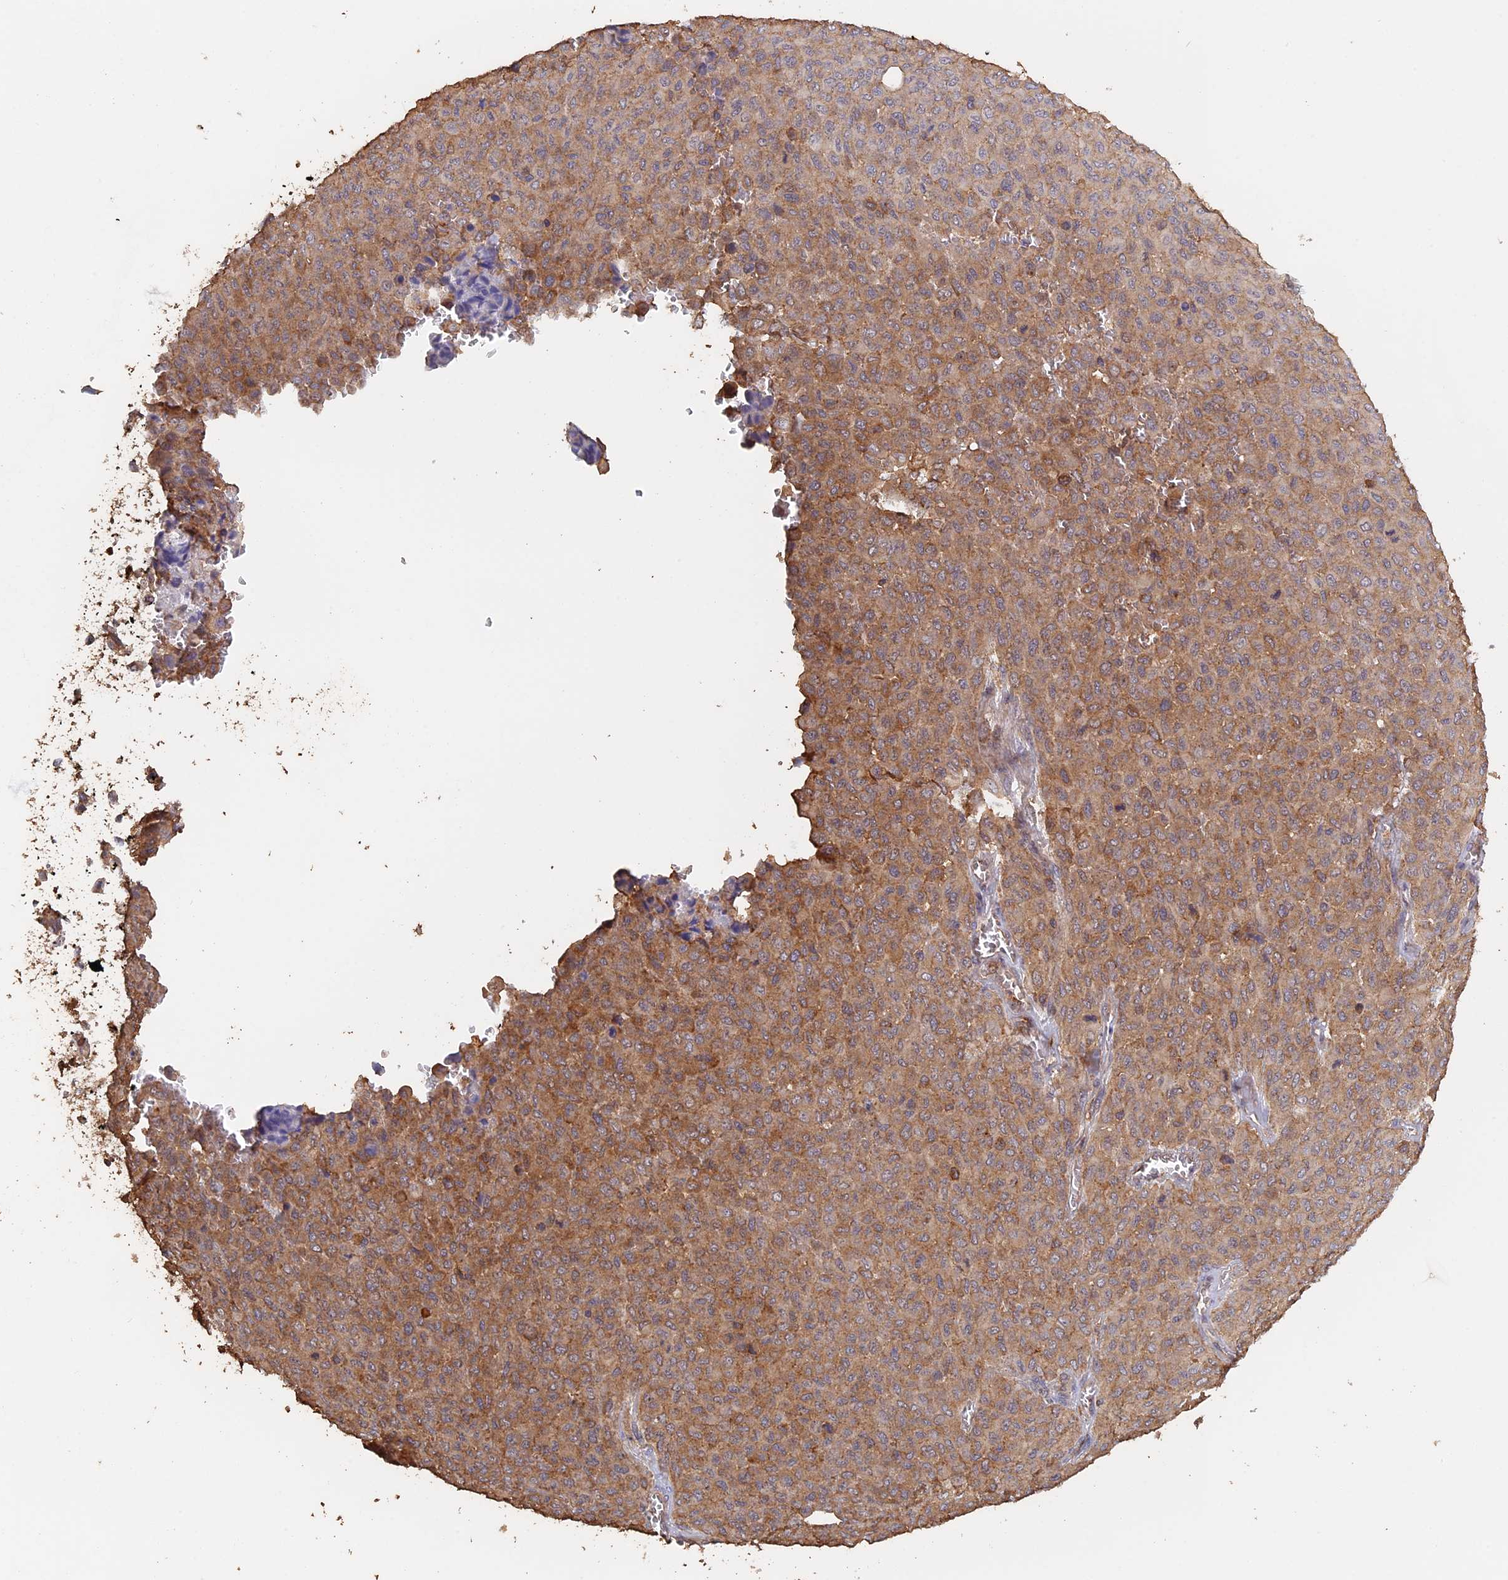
{"staining": {"intensity": "moderate", "quantity": "25%-75%", "location": "cytoplasmic/membranous"}, "tissue": "melanoma", "cell_type": "Tumor cells", "image_type": "cancer", "snomed": [{"axis": "morphology", "description": "Malignant melanoma, Metastatic site"}, {"axis": "topography", "description": "Skin"}], "caption": "Malignant melanoma (metastatic site) tissue displays moderate cytoplasmic/membranous staining in approximately 25%-75% of tumor cells (Stains: DAB (3,3'-diaminobenzidine) in brown, nuclei in blue, Microscopy: brightfield microscopy at high magnification).", "gene": "PIGQ", "patient": {"sex": "female", "age": 81}}